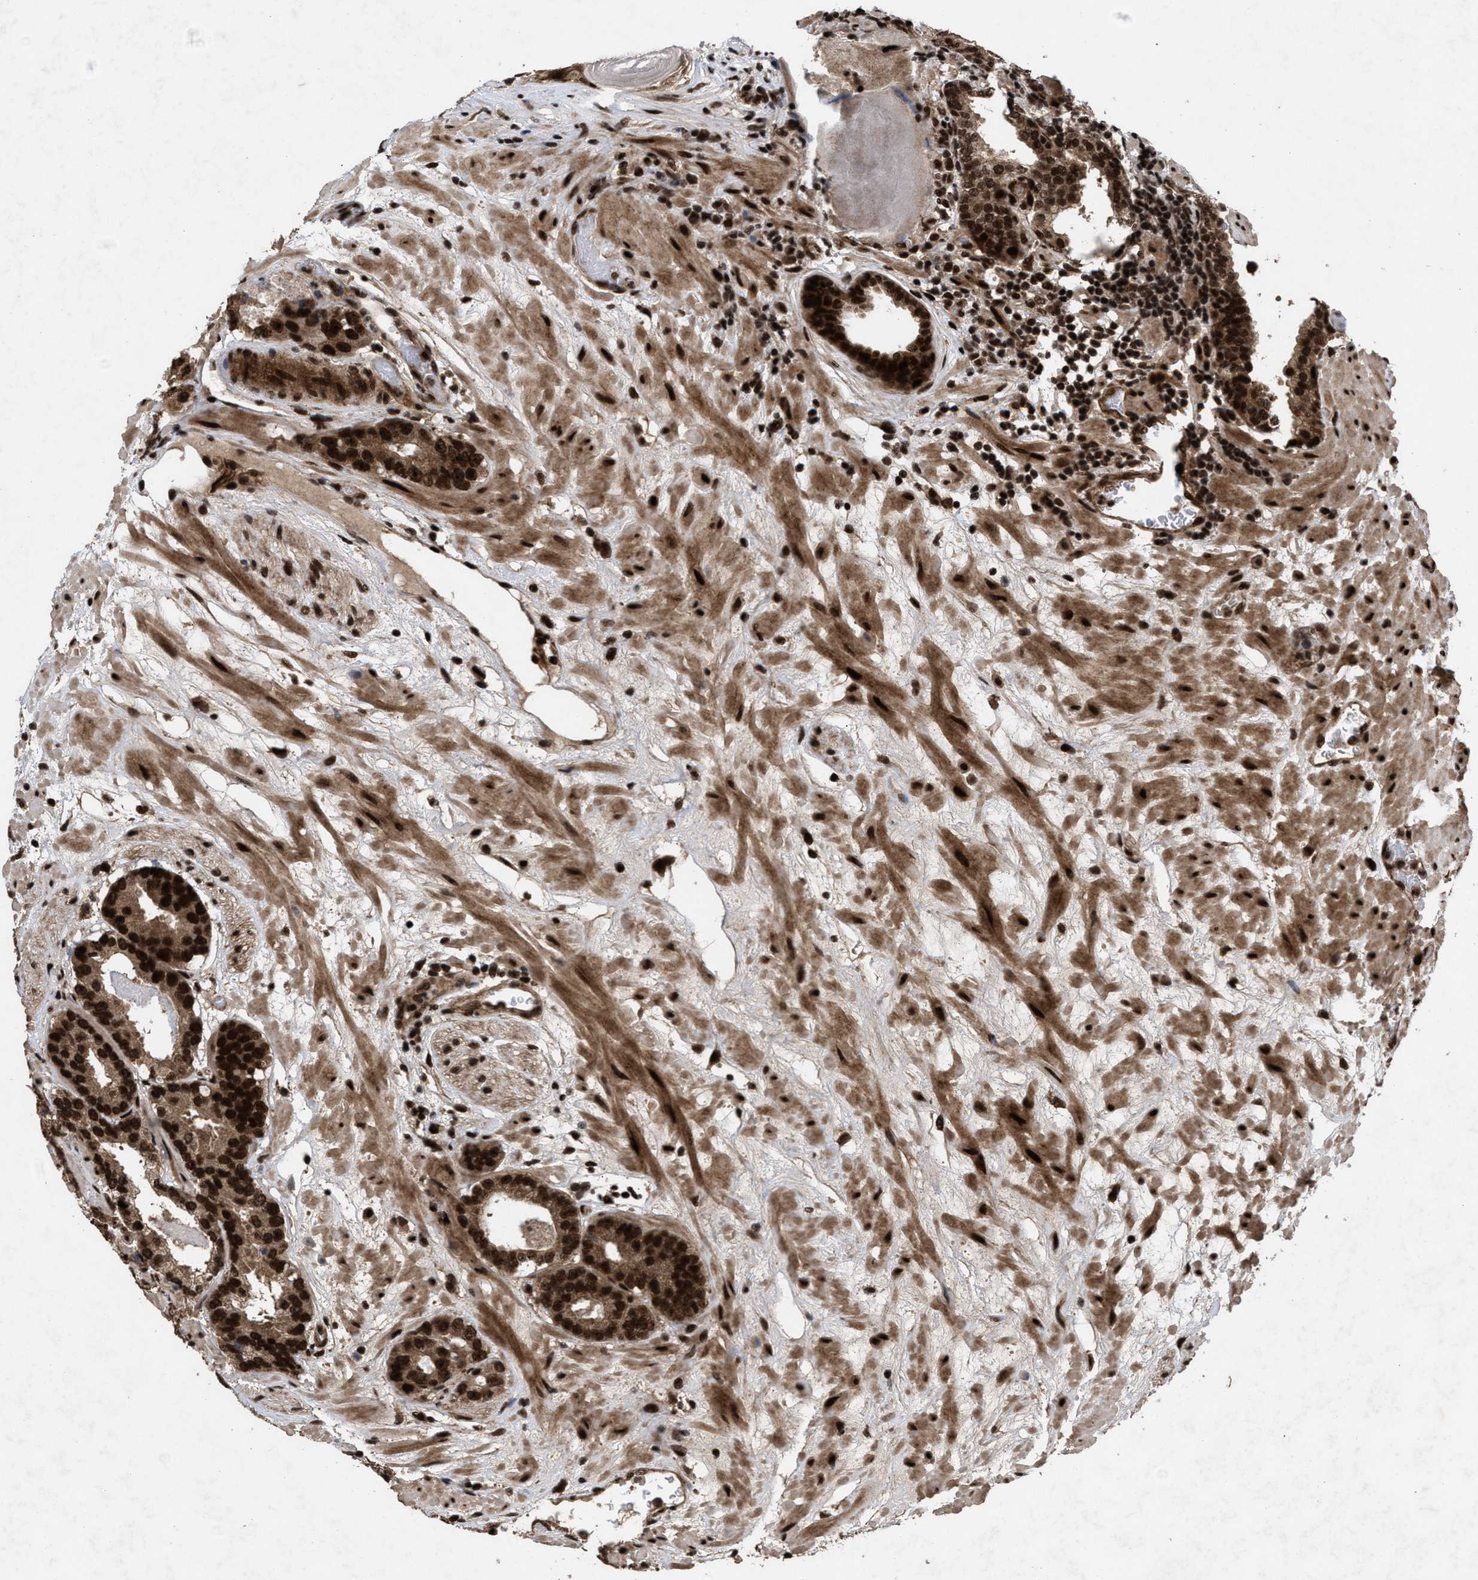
{"staining": {"intensity": "strong", "quantity": ">75%", "location": "cytoplasmic/membranous,nuclear"}, "tissue": "prostate cancer", "cell_type": "Tumor cells", "image_type": "cancer", "snomed": [{"axis": "morphology", "description": "Adenocarcinoma, Low grade"}, {"axis": "topography", "description": "Prostate"}], "caption": "Human adenocarcinoma (low-grade) (prostate) stained with a brown dye displays strong cytoplasmic/membranous and nuclear positive expression in approximately >75% of tumor cells.", "gene": "WIZ", "patient": {"sex": "male", "age": 69}}